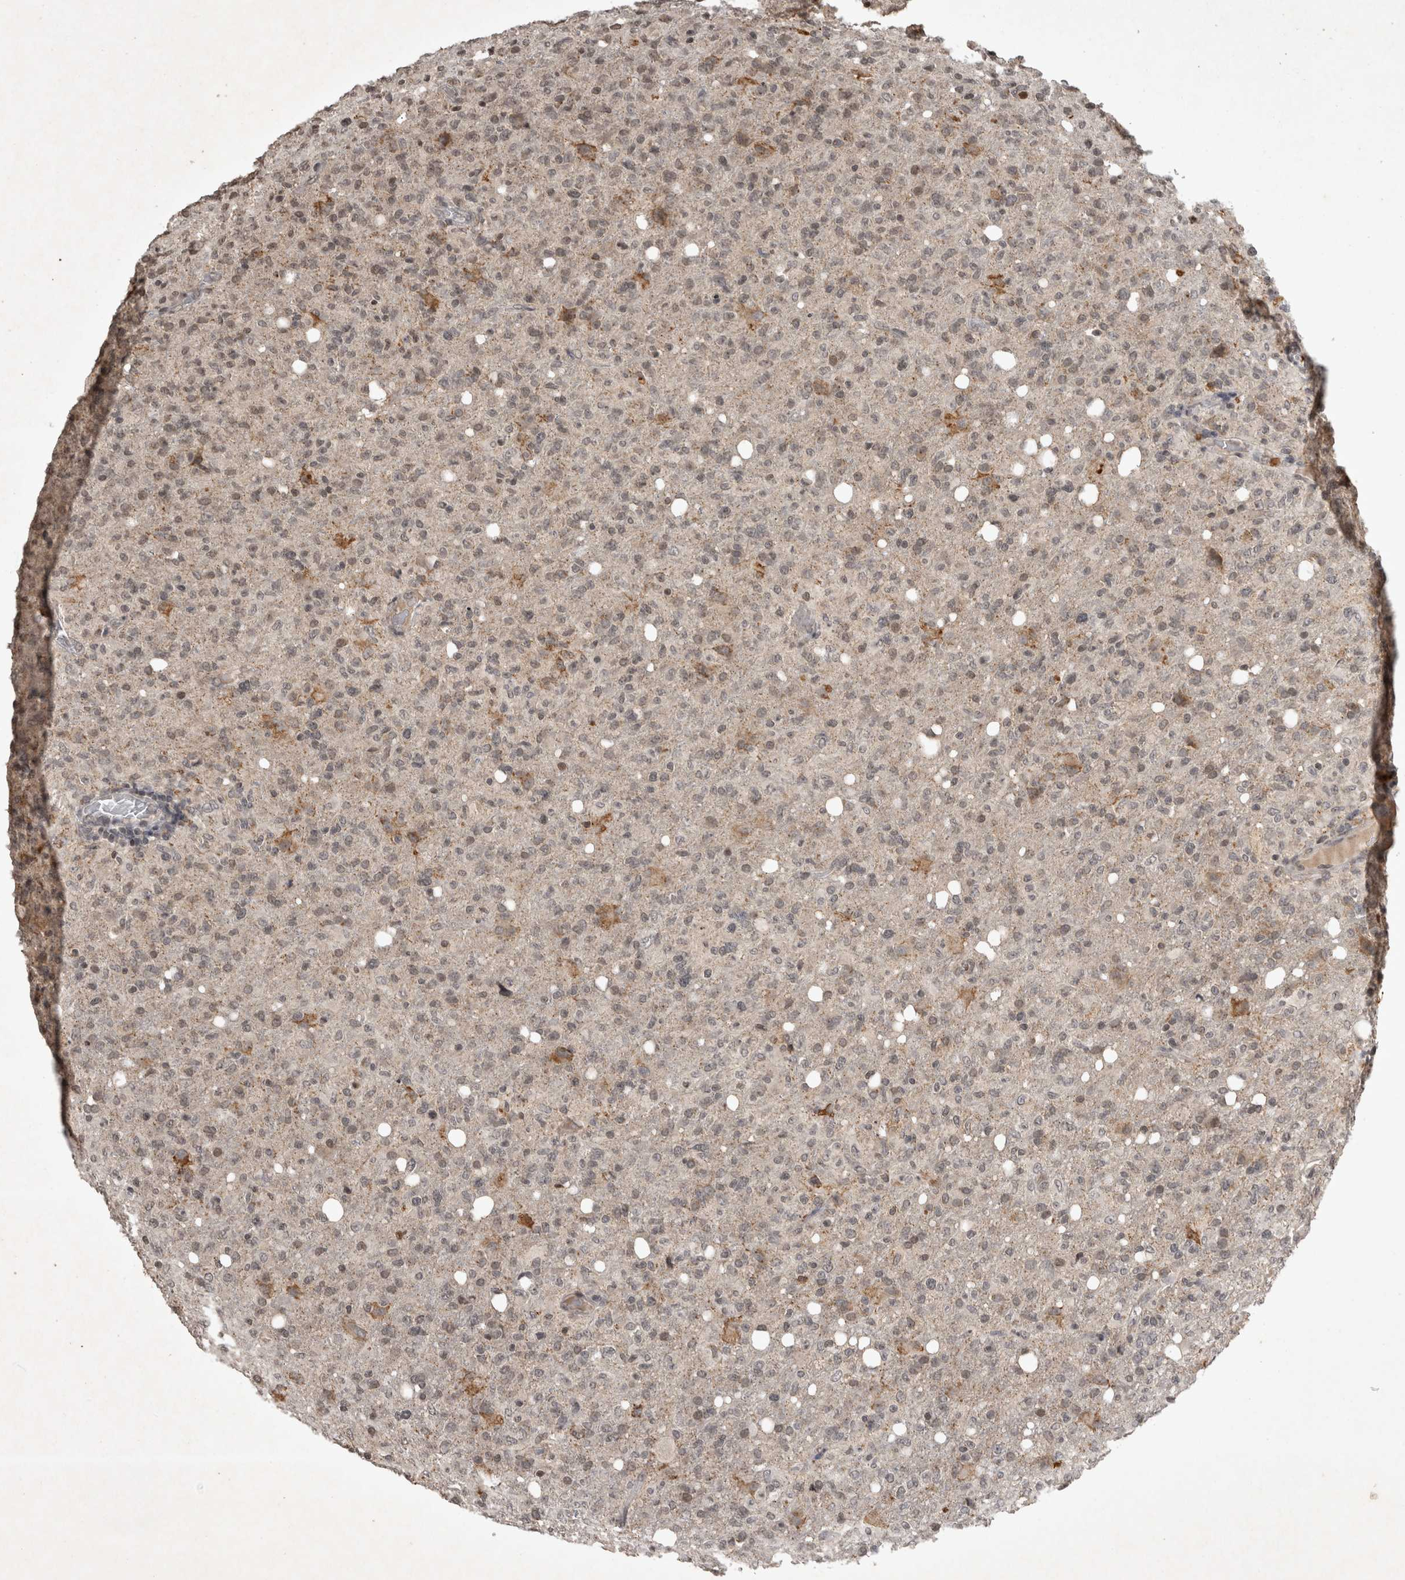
{"staining": {"intensity": "weak", "quantity": "25%-75%", "location": "cytoplasmic/membranous,nuclear"}, "tissue": "glioma", "cell_type": "Tumor cells", "image_type": "cancer", "snomed": [{"axis": "morphology", "description": "Glioma, malignant, High grade"}, {"axis": "topography", "description": "Brain"}], "caption": "Protein staining shows weak cytoplasmic/membranous and nuclear expression in about 25%-75% of tumor cells in malignant high-grade glioma. The protein is shown in brown color, while the nuclei are stained blue.", "gene": "HRK", "patient": {"sex": "female", "age": 57}}